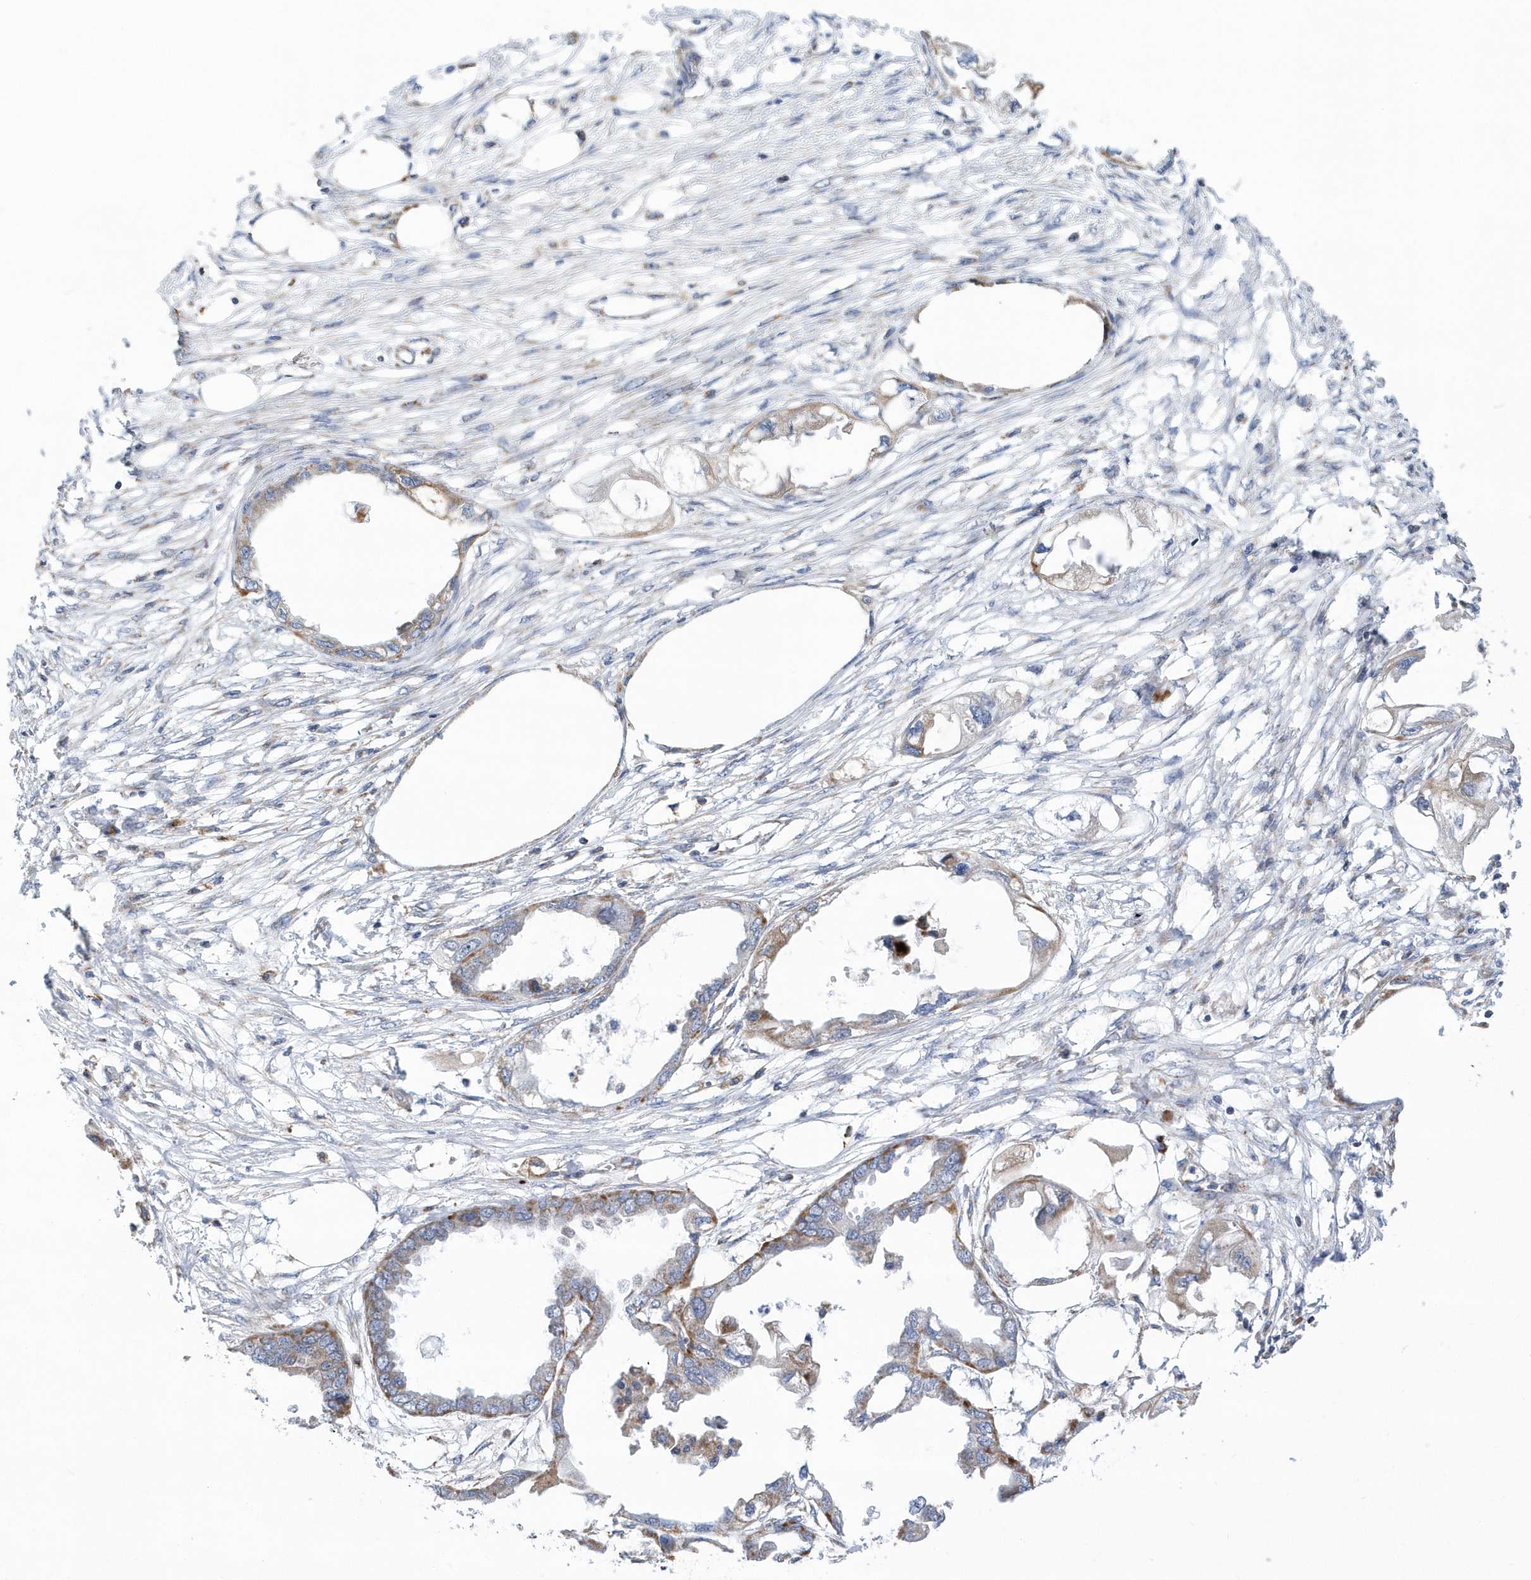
{"staining": {"intensity": "moderate", "quantity": "25%-75%", "location": "cytoplasmic/membranous"}, "tissue": "endometrial cancer", "cell_type": "Tumor cells", "image_type": "cancer", "snomed": [{"axis": "morphology", "description": "Adenocarcinoma, NOS"}, {"axis": "morphology", "description": "Adenocarcinoma, metastatic, NOS"}, {"axis": "topography", "description": "Adipose tissue"}, {"axis": "topography", "description": "Endometrium"}], "caption": "Tumor cells exhibit medium levels of moderate cytoplasmic/membranous expression in approximately 25%-75% of cells in human endometrial cancer (adenocarcinoma).", "gene": "VWA5B2", "patient": {"sex": "female", "age": 67}}